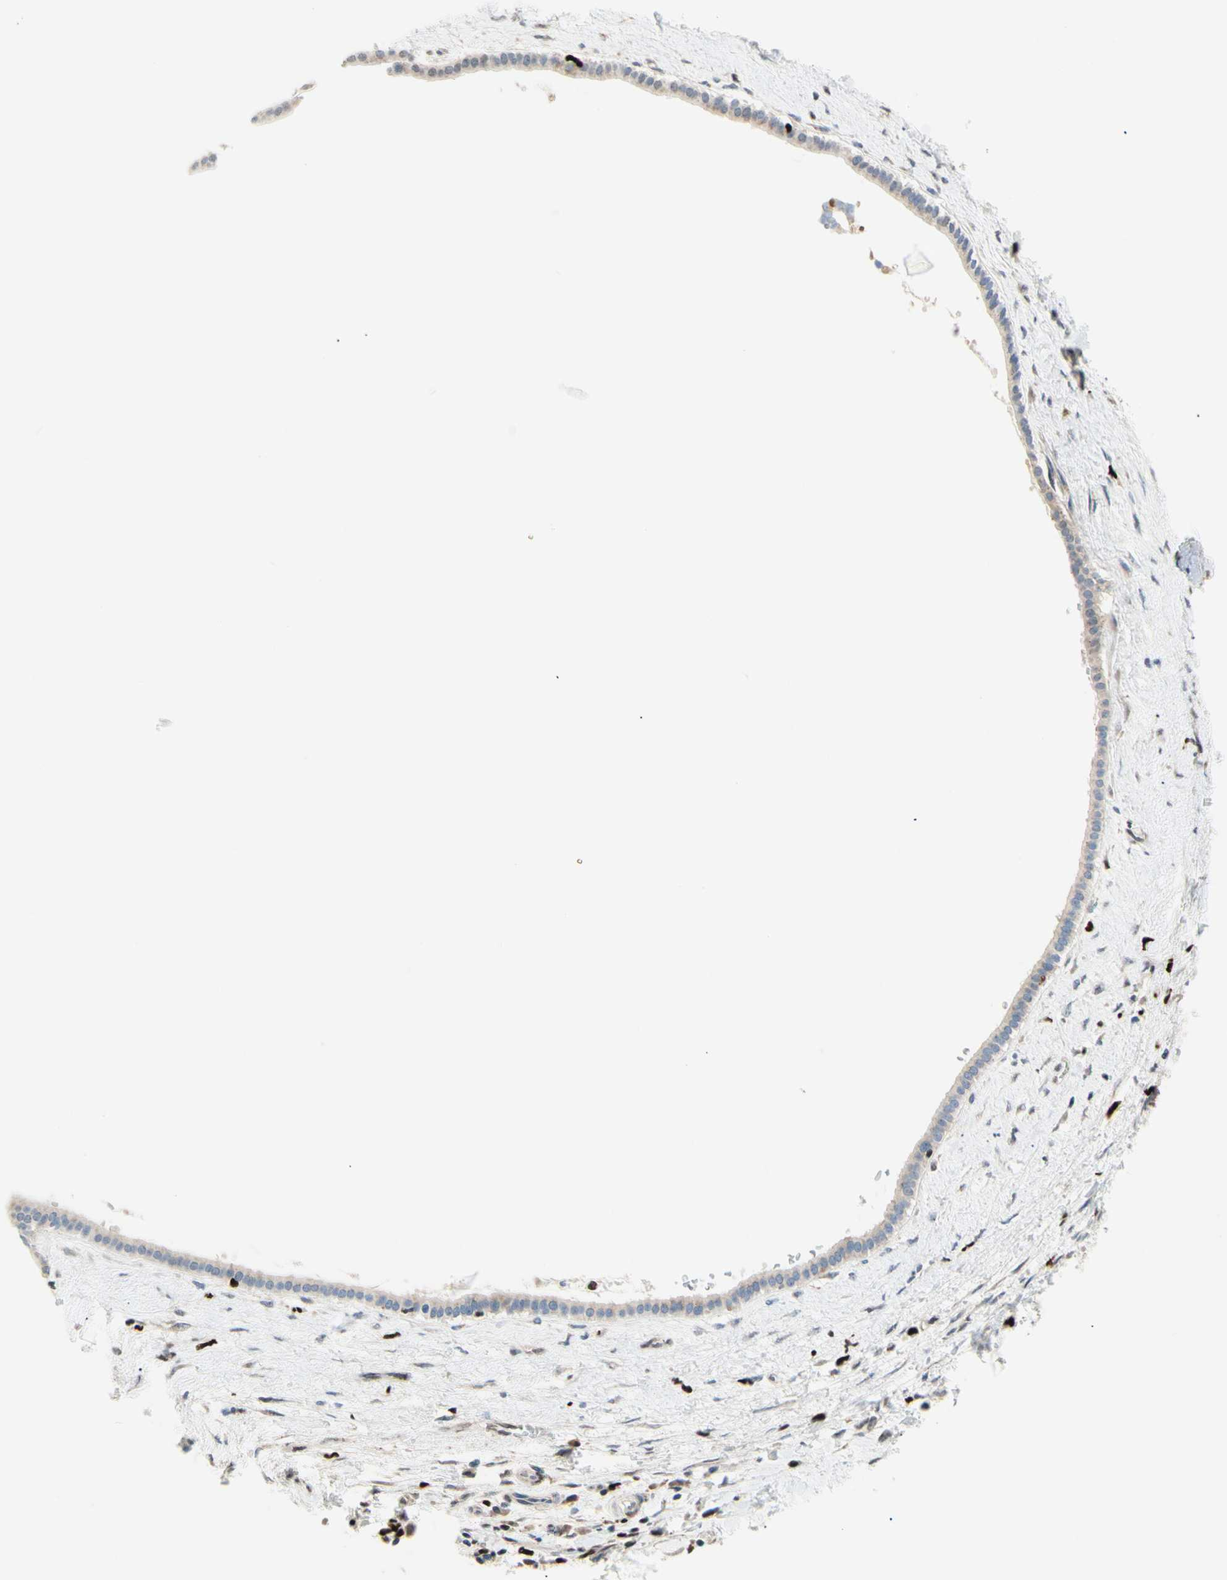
{"staining": {"intensity": "weak", "quantity": ">75%", "location": "cytoplasmic/membranous"}, "tissue": "liver cancer", "cell_type": "Tumor cells", "image_type": "cancer", "snomed": [{"axis": "morphology", "description": "Cholangiocarcinoma"}, {"axis": "topography", "description": "Liver"}], "caption": "Liver cholangiocarcinoma tissue reveals weak cytoplasmic/membranous positivity in approximately >75% of tumor cells, visualized by immunohistochemistry.", "gene": "EED", "patient": {"sex": "female", "age": 65}}